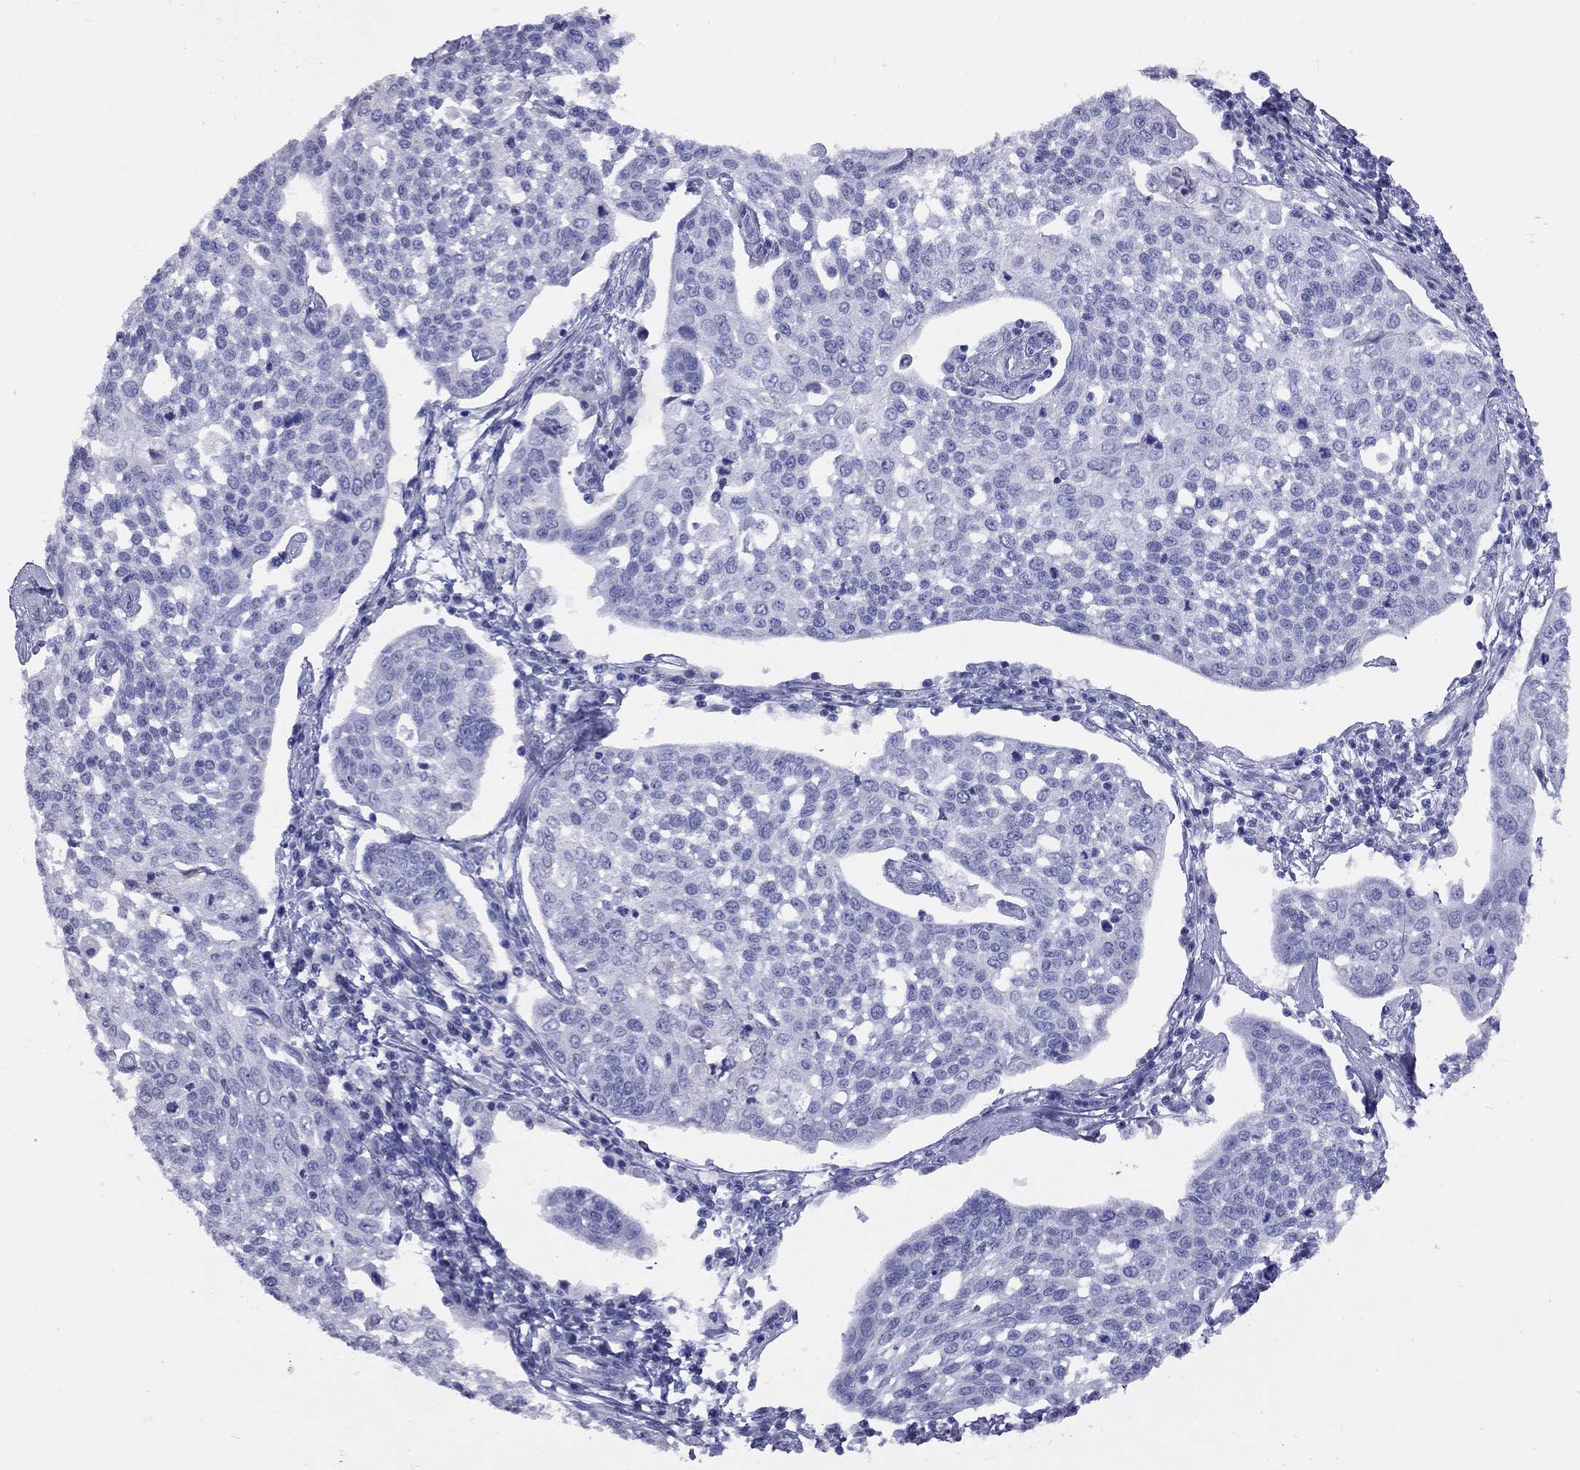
{"staining": {"intensity": "negative", "quantity": "none", "location": "none"}, "tissue": "cervical cancer", "cell_type": "Tumor cells", "image_type": "cancer", "snomed": [{"axis": "morphology", "description": "Squamous cell carcinoma, NOS"}, {"axis": "topography", "description": "Cervix"}], "caption": "Human cervical squamous cell carcinoma stained for a protein using immunohistochemistry reveals no staining in tumor cells.", "gene": "KLRG1", "patient": {"sex": "female", "age": 34}}